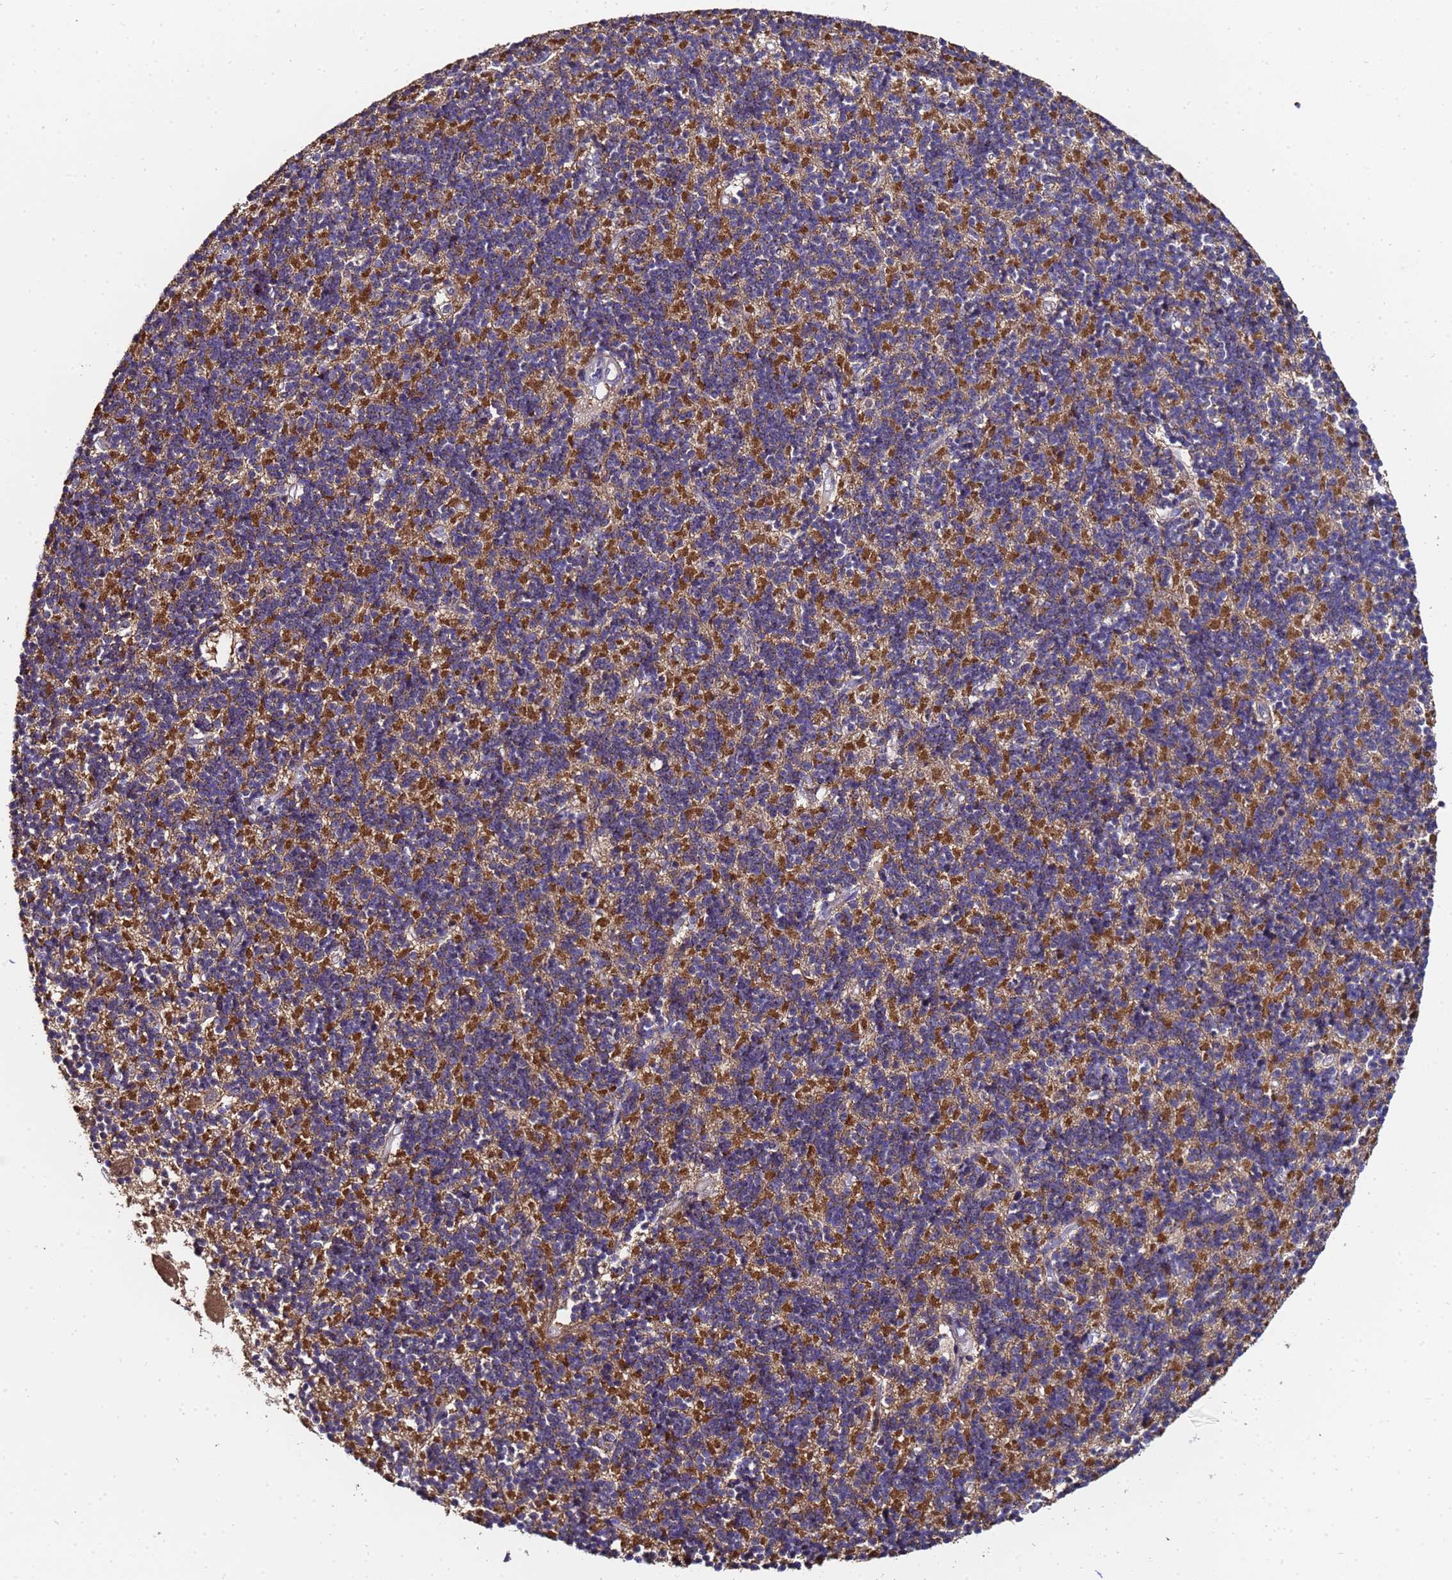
{"staining": {"intensity": "strong", "quantity": "25%-75%", "location": "cytoplasmic/membranous"}, "tissue": "cerebellum", "cell_type": "Cells in granular layer", "image_type": "normal", "snomed": [{"axis": "morphology", "description": "Normal tissue, NOS"}, {"axis": "topography", "description": "Cerebellum"}], "caption": "Cells in granular layer exhibit high levels of strong cytoplasmic/membranous staining in approximately 25%-75% of cells in normal human cerebellum. The staining is performed using DAB brown chromogen to label protein expression. The nuclei are counter-stained blue using hematoxylin.", "gene": "ANAPC13", "patient": {"sex": "male", "age": 54}}